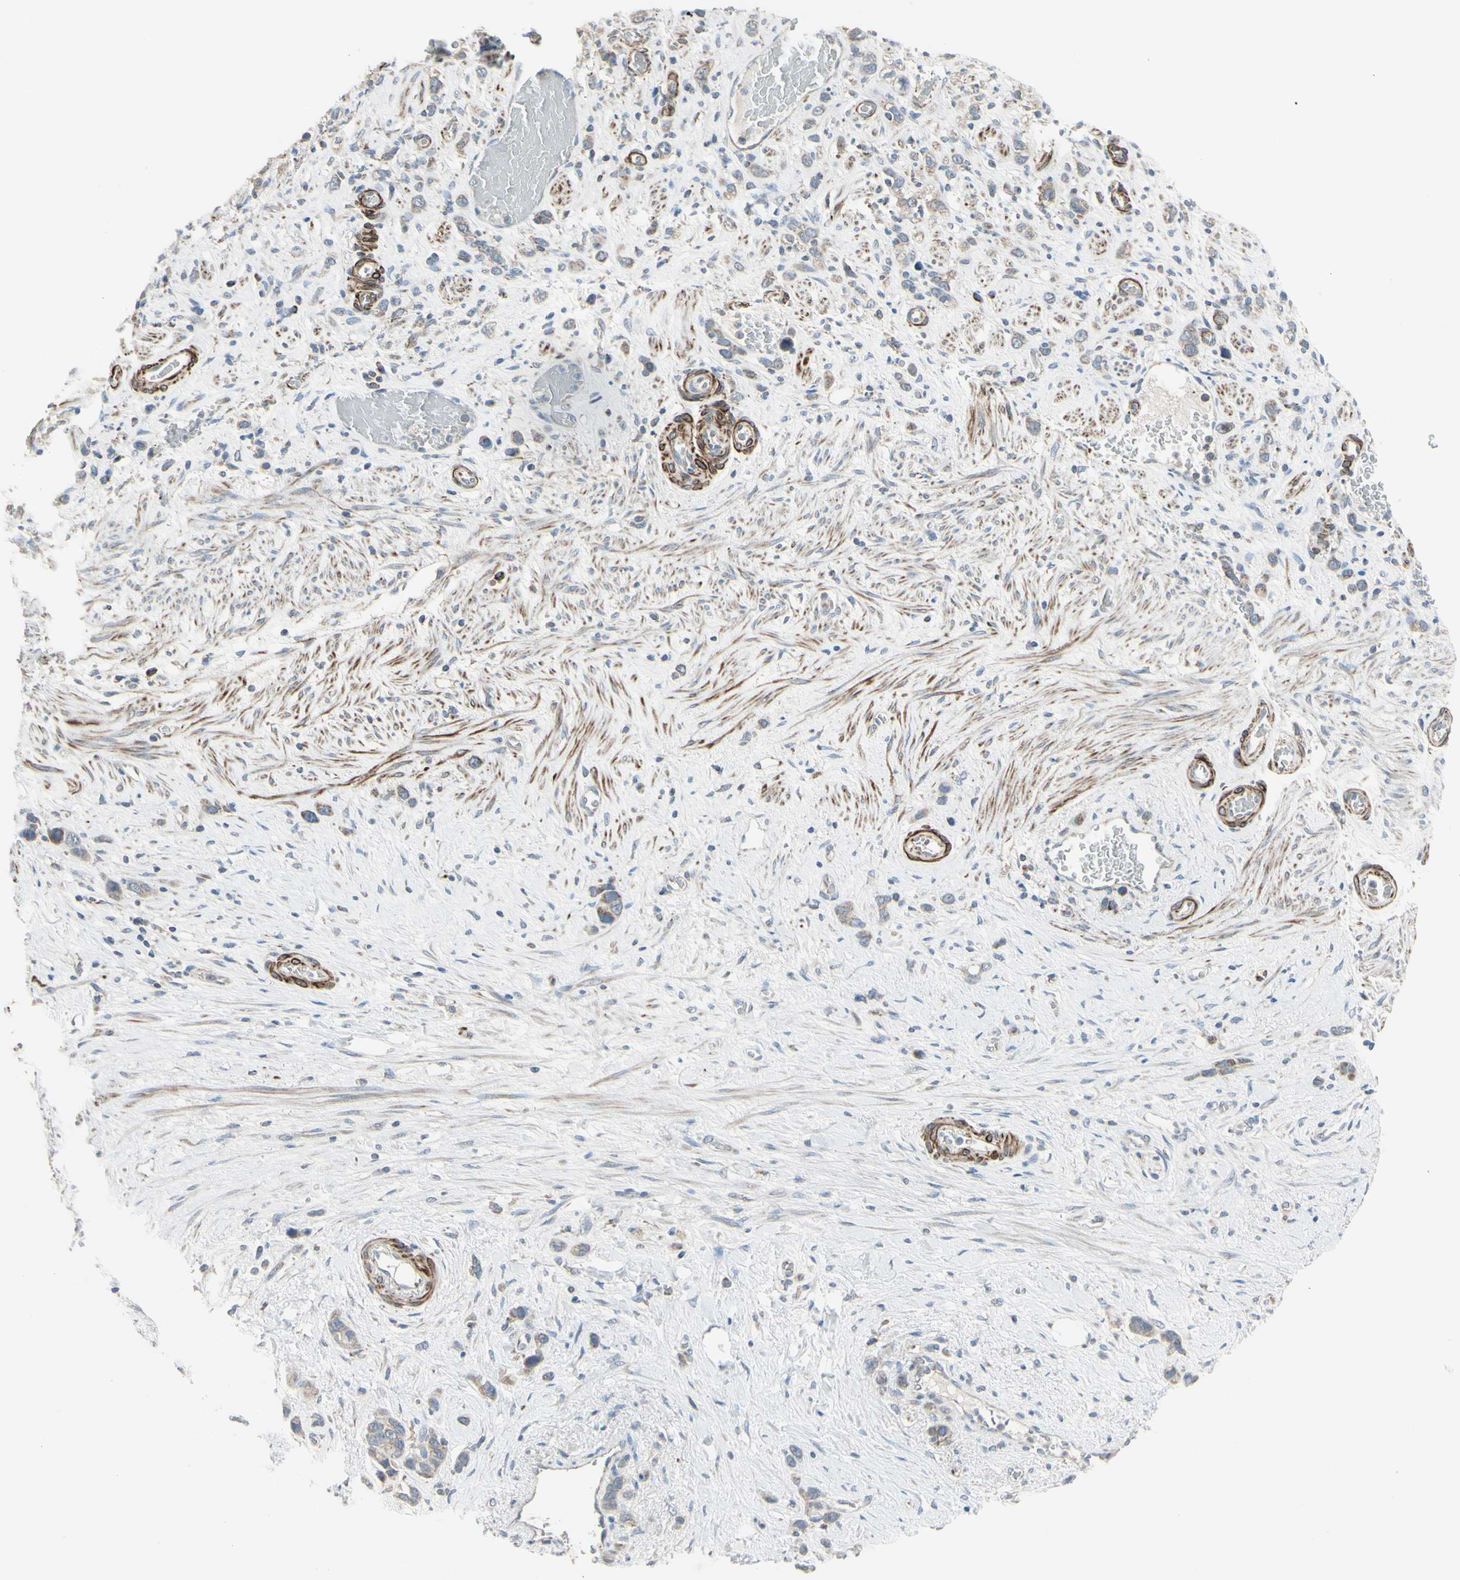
{"staining": {"intensity": "weak", "quantity": "<25%", "location": "cytoplasmic/membranous"}, "tissue": "stomach cancer", "cell_type": "Tumor cells", "image_type": "cancer", "snomed": [{"axis": "morphology", "description": "Adenocarcinoma, NOS"}, {"axis": "morphology", "description": "Adenocarcinoma, High grade"}, {"axis": "topography", "description": "Stomach, upper"}, {"axis": "topography", "description": "Stomach, lower"}], "caption": "Immunohistochemical staining of stomach adenocarcinoma displays no significant positivity in tumor cells.", "gene": "FAM171B", "patient": {"sex": "female", "age": 65}}